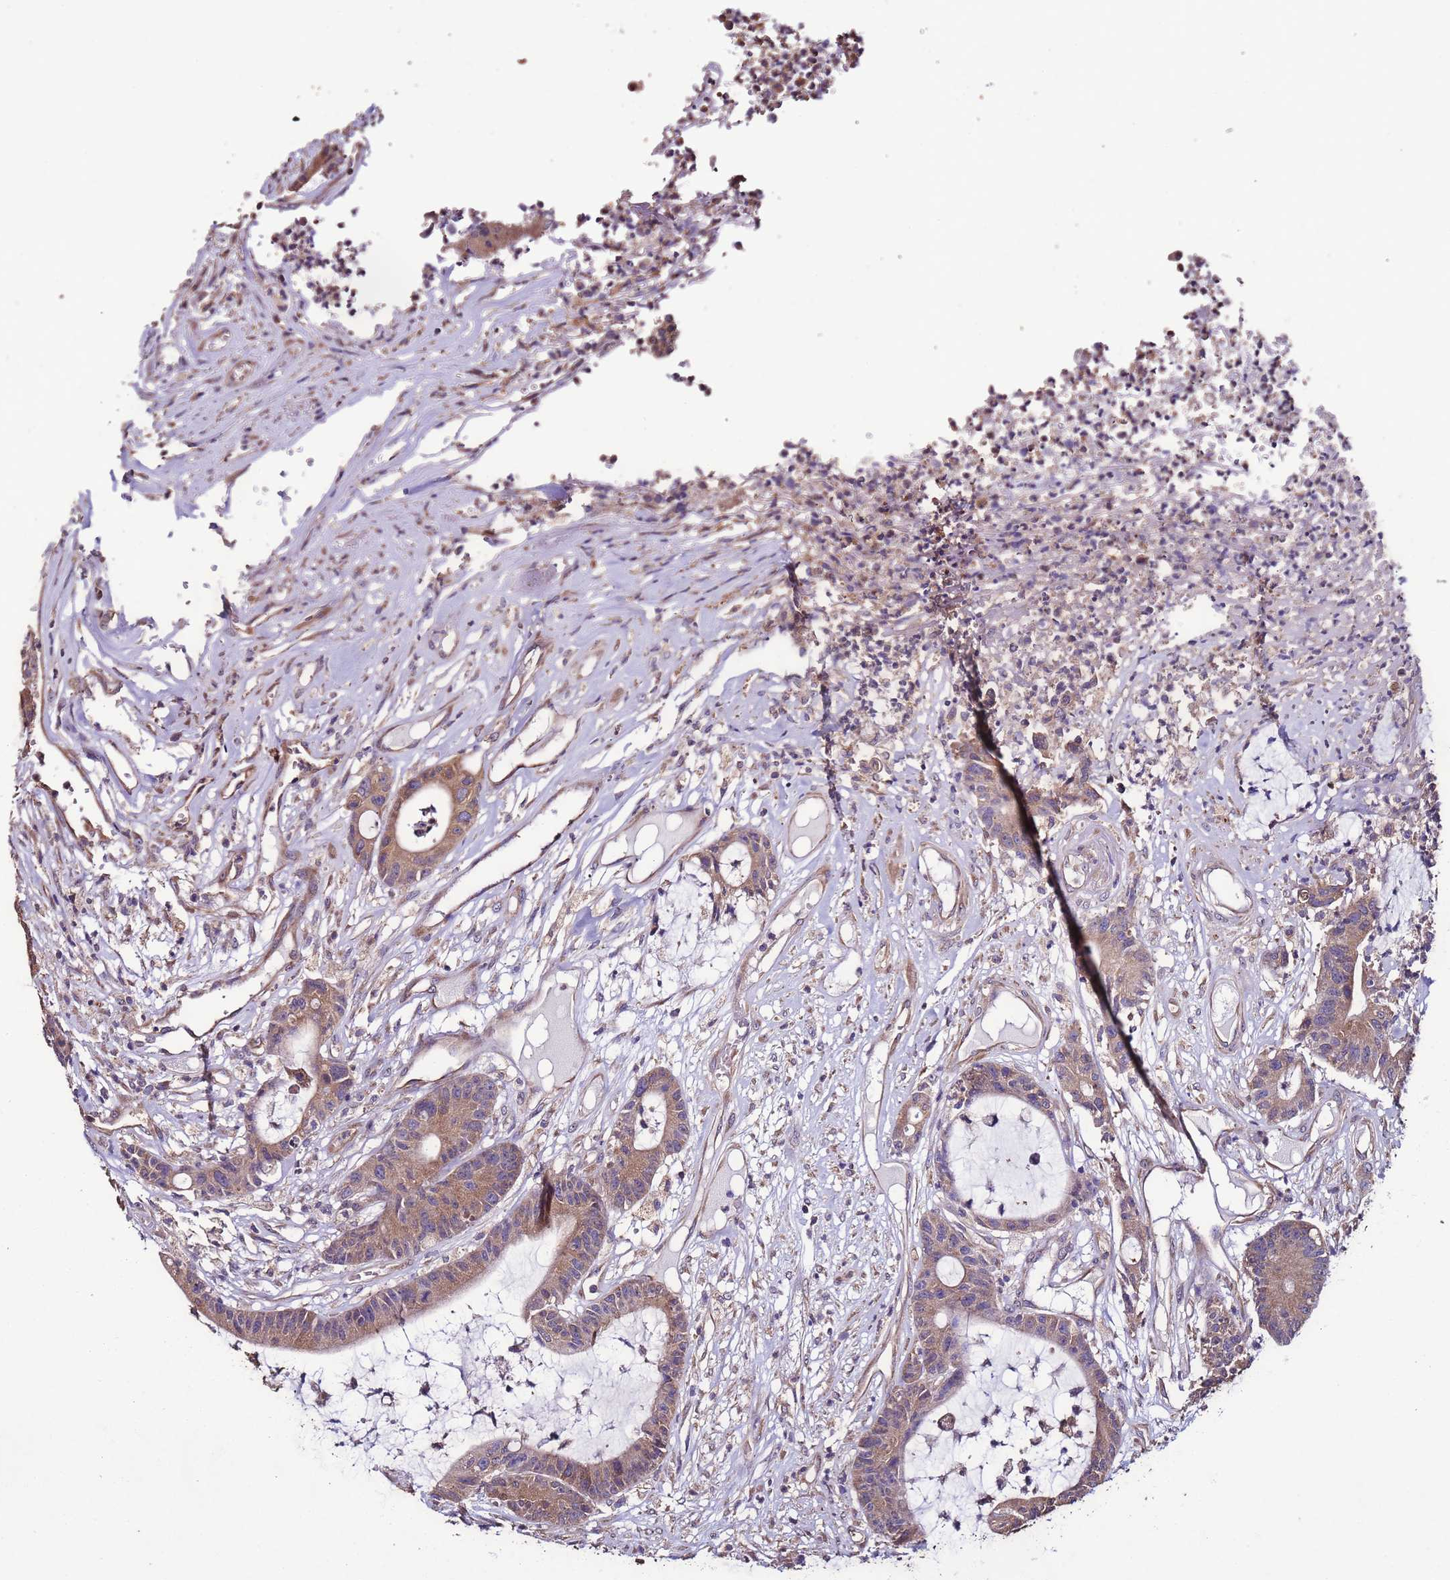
{"staining": {"intensity": "moderate", "quantity": ">75%", "location": "cytoplasmic/membranous"}, "tissue": "colorectal cancer", "cell_type": "Tumor cells", "image_type": "cancer", "snomed": [{"axis": "morphology", "description": "Adenocarcinoma, NOS"}, {"axis": "topography", "description": "Colon"}], "caption": "There is medium levels of moderate cytoplasmic/membranous staining in tumor cells of colorectal adenocarcinoma, as demonstrated by immunohistochemical staining (brown color).", "gene": "SLC41A3", "patient": {"sex": "female", "age": 84}}